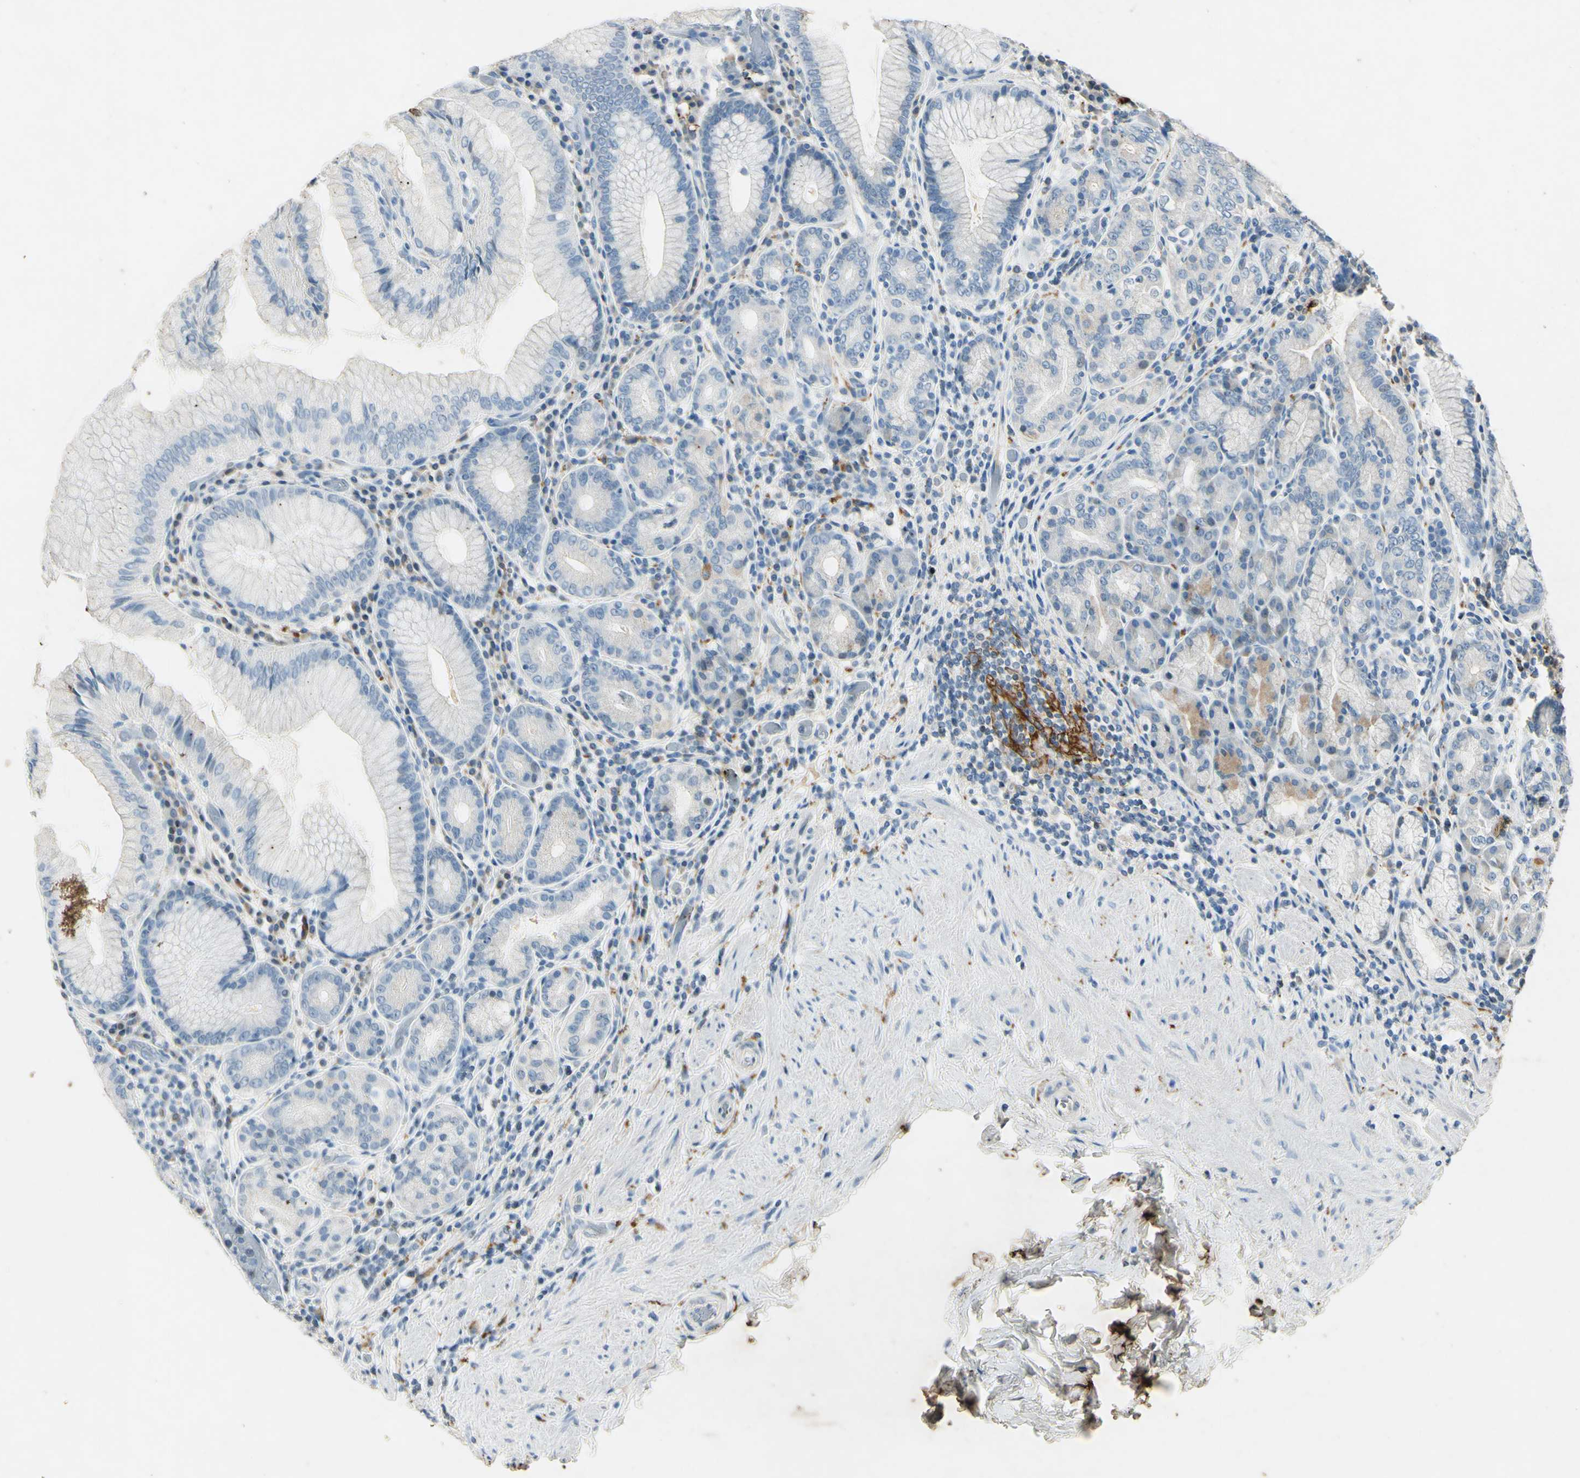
{"staining": {"intensity": "weak", "quantity": "<25%", "location": "cytoplasmic/membranous"}, "tissue": "stomach", "cell_type": "Glandular cells", "image_type": "normal", "snomed": [{"axis": "morphology", "description": "Normal tissue, NOS"}, {"axis": "topography", "description": "Stomach, lower"}], "caption": "Immunohistochemistry of benign human stomach displays no expression in glandular cells.", "gene": "SNAP91", "patient": {"sex": "female", "age": 76}}